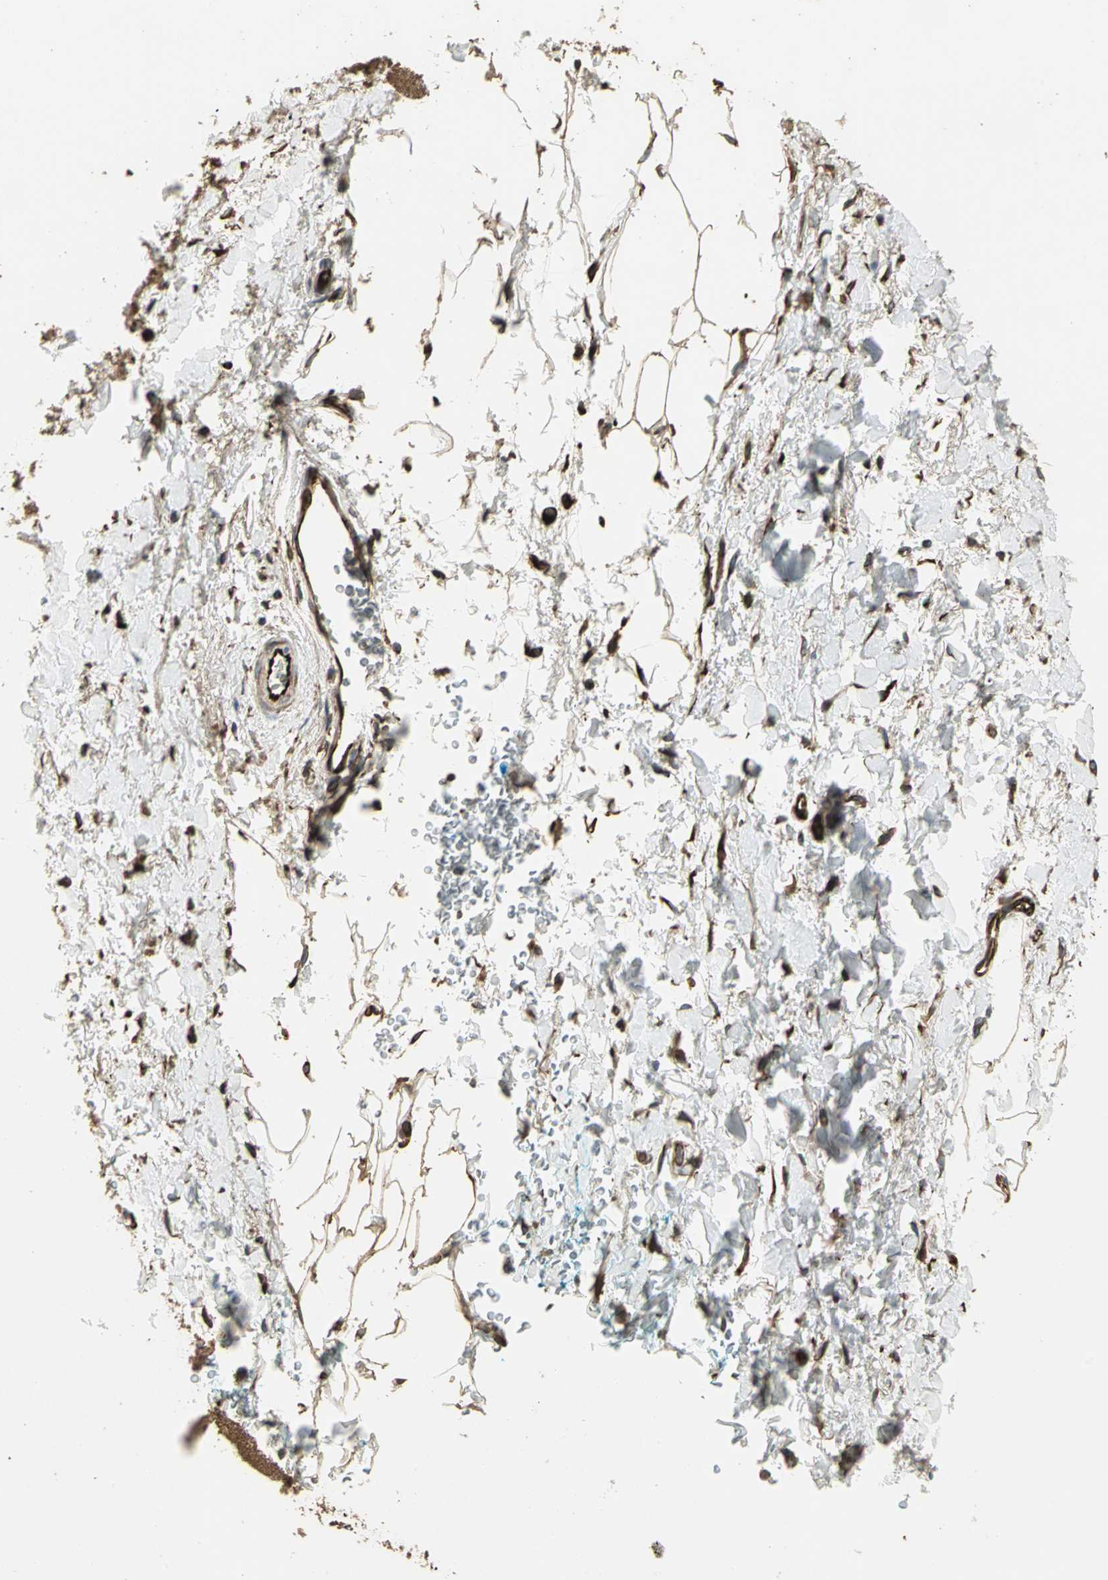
{"staining": {"intensity": "moderate", "quantity": ">75%", "location": "cytoplasmic/membranous"}, "tissue": "adipose tissue", "cell_type": "Adipocytes", "image_type": "normal", "snomed": [{"axis": "morphology", "description": "Normal tissue, NOS"}, {"axis": "topography", "description": "Soft tissue"}, {"axis": "topography", "description": "Peripheral nerve tissue"}], "caption": "Immunohistochemical staining of benign human adipose tissue displays medium levels of moderate cytoplasmic/membranous expression in approximately >75% of adipocytes.", "gene": "PRXL2B", "patient": {"sex": "female", "age": 71}}